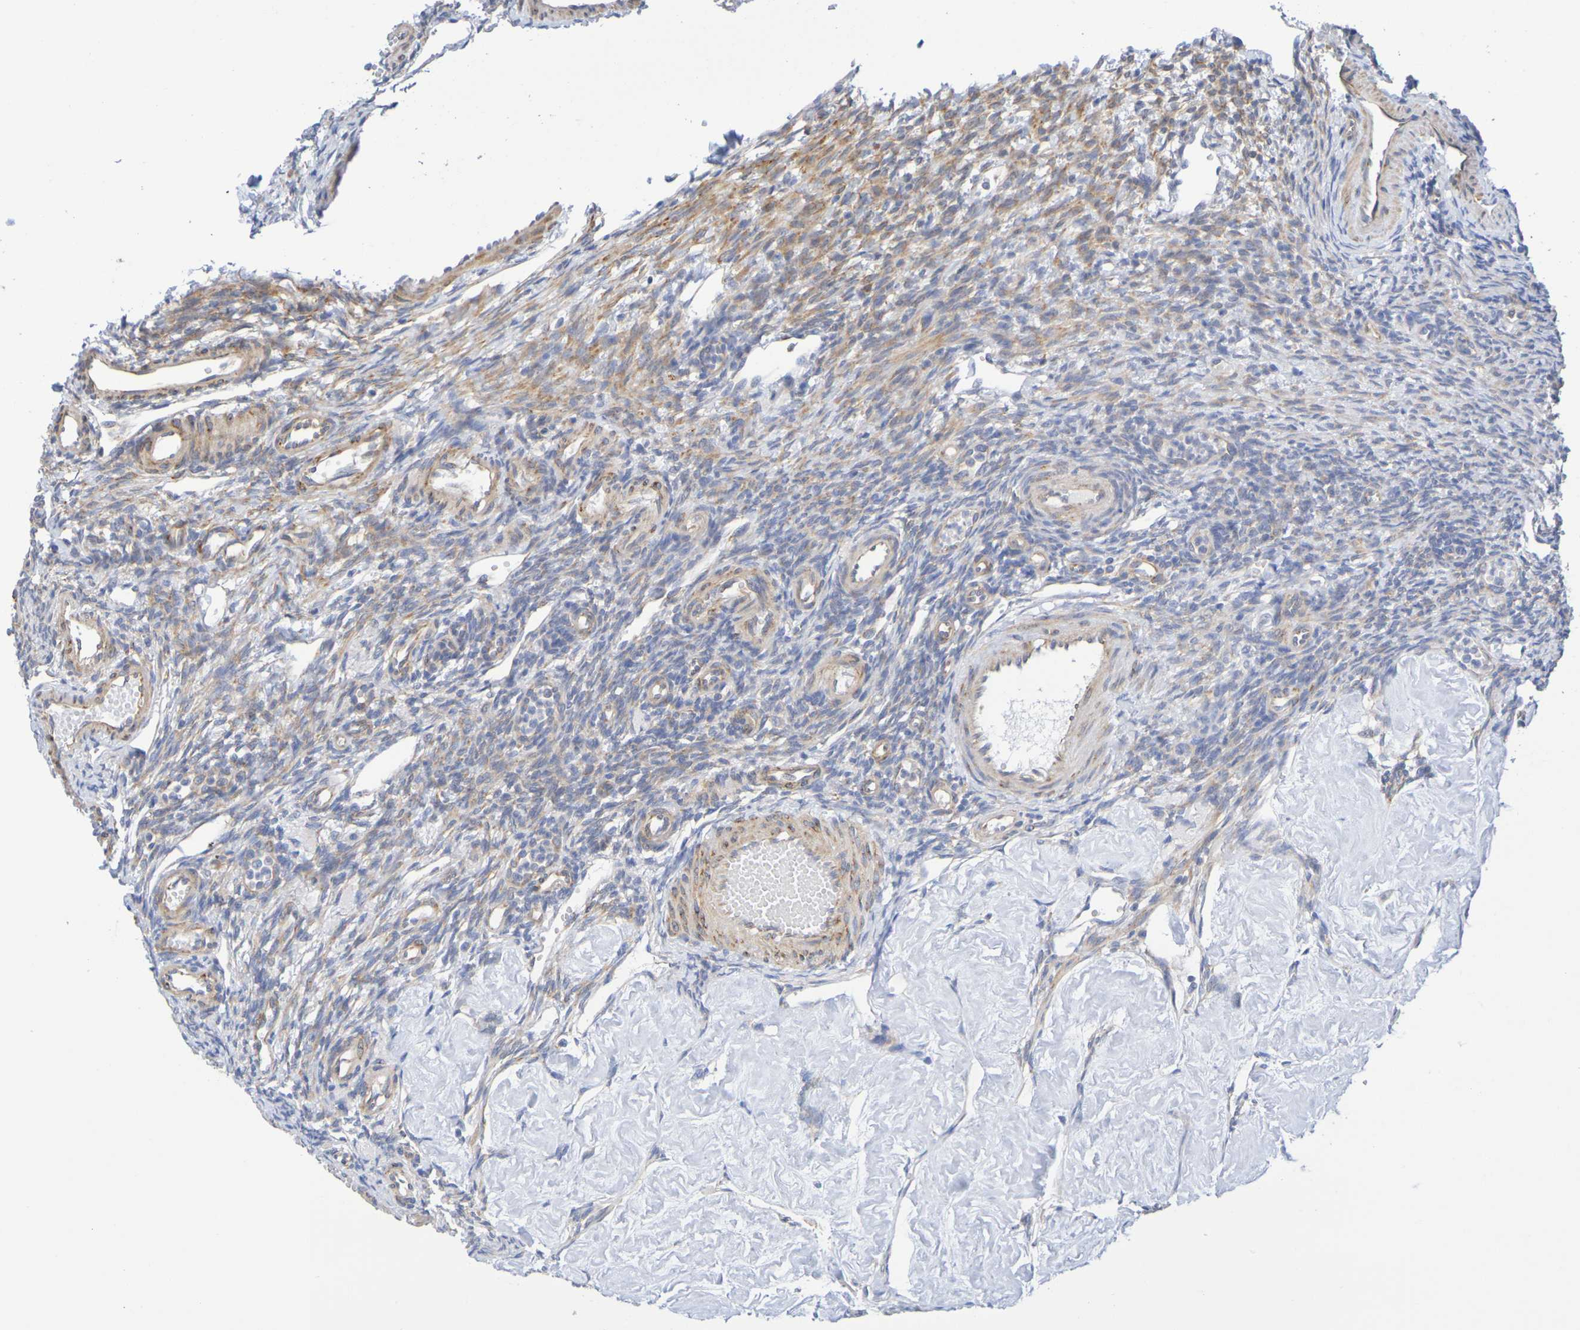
{"staining": {"intensity": "moderate", "quantity": "<25%", "location": "cytoplasmic/membranous"}, "tissue": "ovary", "cell_type": "Ovarian stroma cells", "image_type": "normal", "snomed": [{"axis": "morphology", "description": "Normal tissue, NOS"}, {"axis": "topography", "description": "Ovary"}], "caption": "A histopathology image of human ovary stained for a protein demonstrates moderate cytoplasmic/membranous brown staining in ovarian stroma cells. The staining is performed using DAB brown chromogen to label protein expression. The nuclei are counter-stained blue using hematoxylin.", "gene": "TMCC3", "patient": {"sex": "female", "age": 33}}